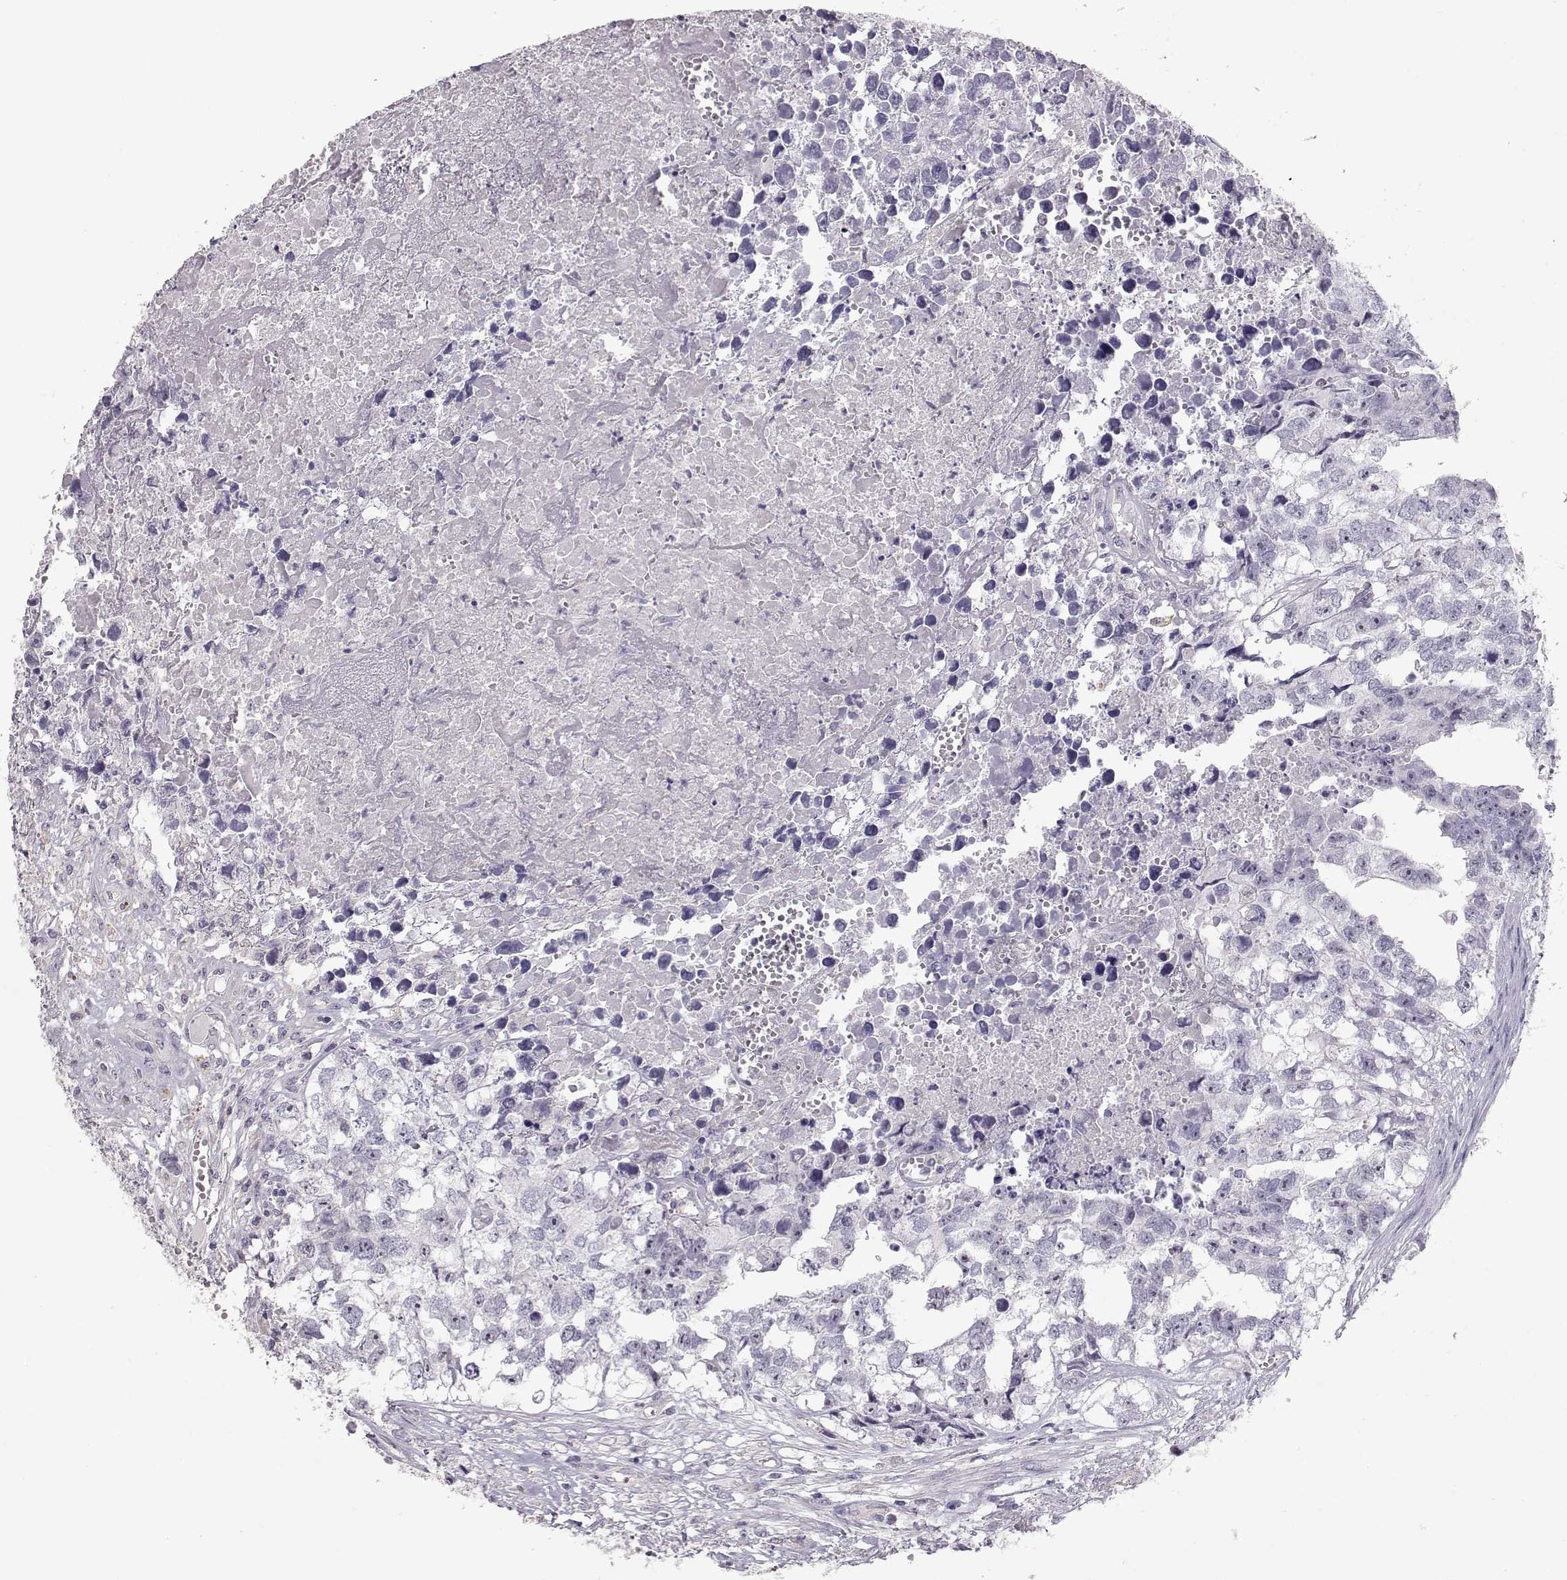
{"staining": {"intensity": "negative", "quantity": "none", "location": "none"}, "tissue": "testis cancer", "cell_type": "Tumor cells", "image_type": "cancer", "snomed": [{"axis": "morphology", "description": "Carcinoma, Embryonal, NOS"}, {"axis": "morphology", "description": "Teratoma, malignant, NOS"}, {"axis": "topography", "description": "Testis"}], "caption": "Tumor cells show no significant positivity in testis teratoma (malignant).", "gene": "SLC18A1", "patient": {"sex": "male", "age": 44}}